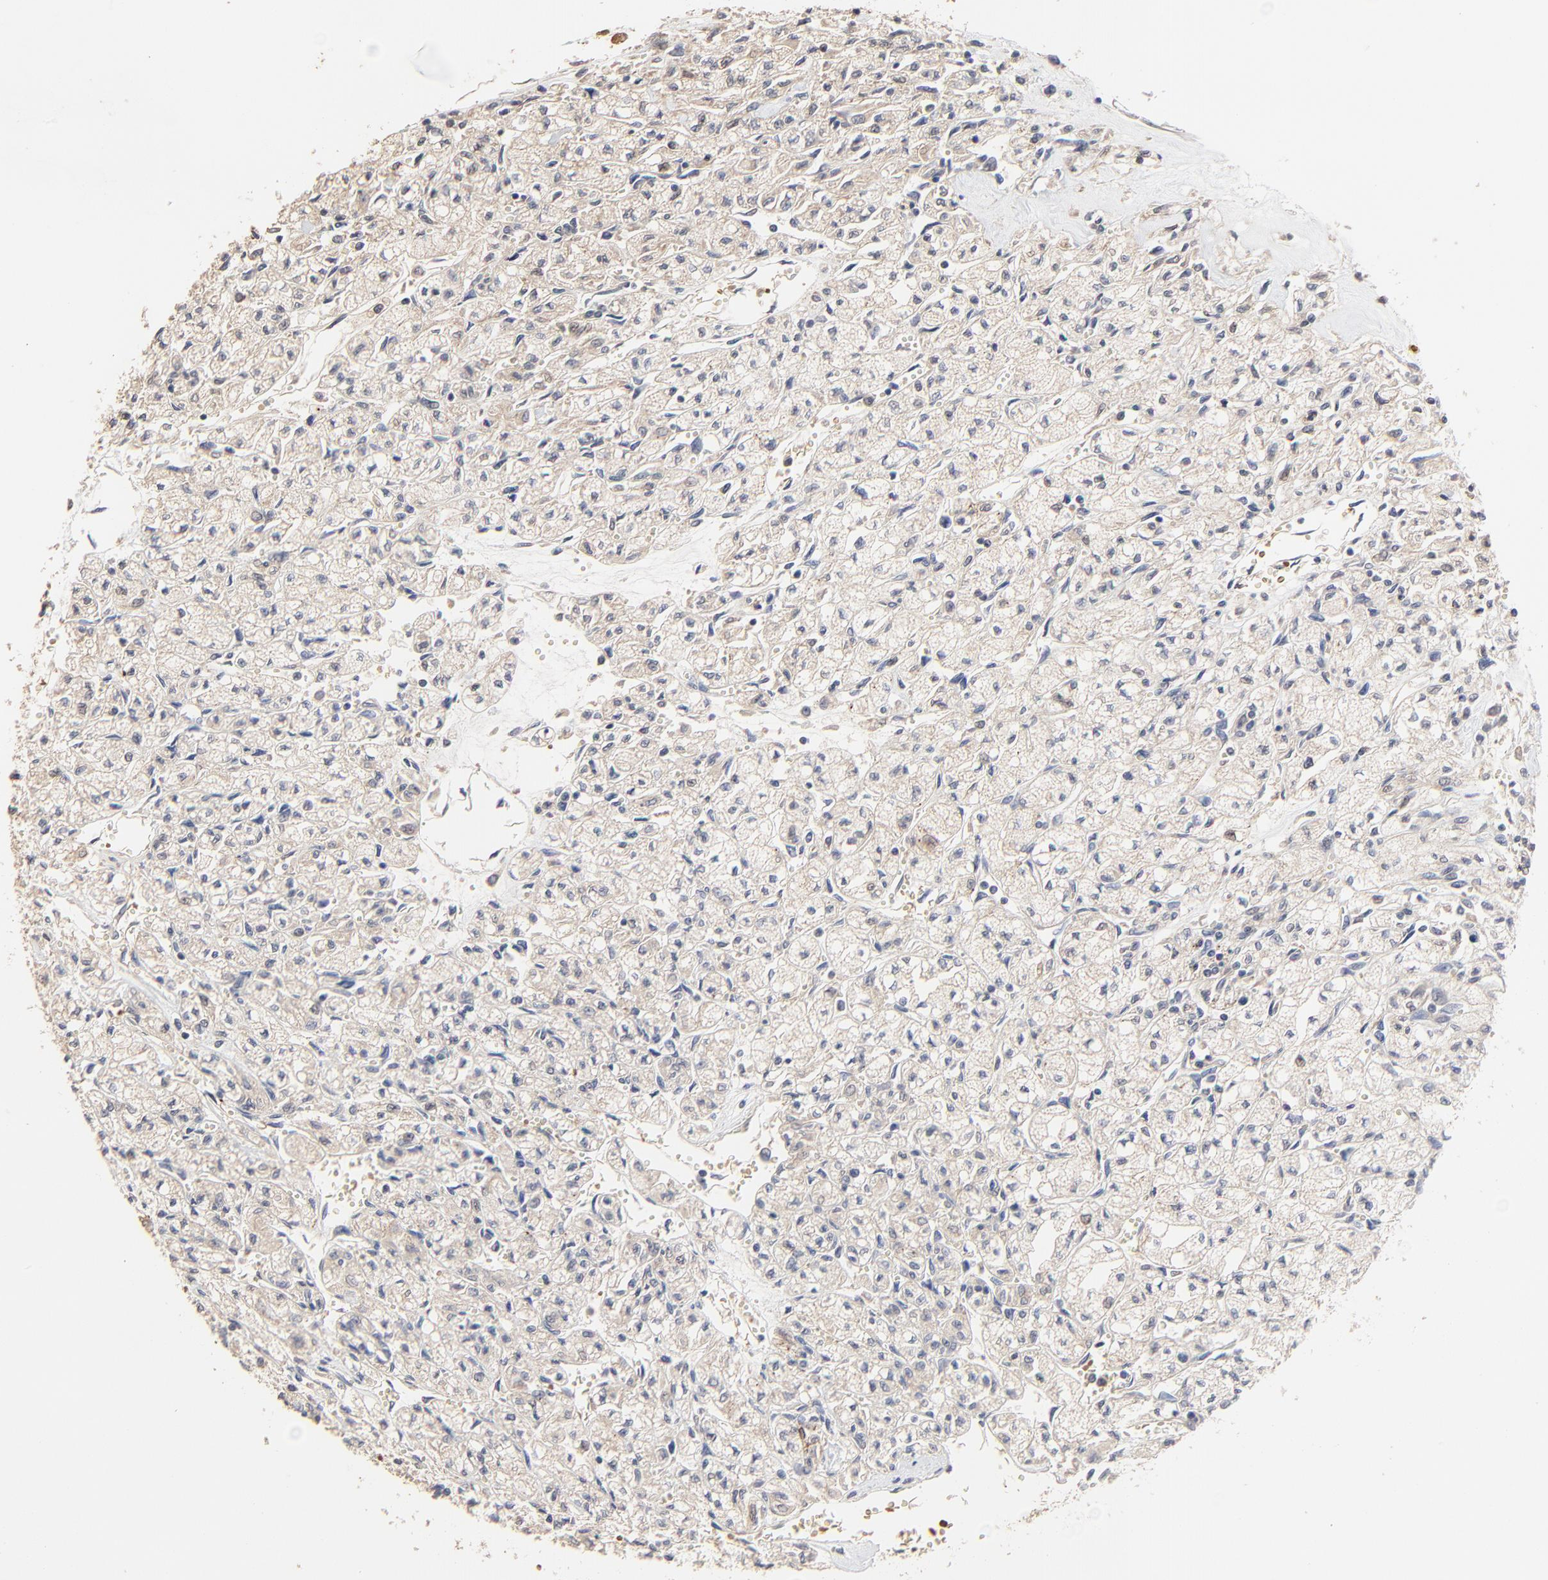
{"staining": {"intensity": "moderate", "quantity": ">75%", "location": "cytoplasmic/membranous"}, "tissue": "renal cancer", "cell_type": "Tumor cells", "image_type": "cancer", "snomed": [{"axis": "morphology", "description": "Adenocarcinoma, NOS"}, {"axis": "topography", "description": "Kidney"}], "caption": "Immunohistochemistry (IHC) image of neoplastic tissue: renal adenocarcinoma stained using IHC reveals medium levels of moderate protein expression localized specifically in the cytoplasmic/membranous of tumor cells, appearing as a cytoplasmic/membranous brown color.", "gene": "FANCB", "patient": {"sex": "male", "age": 78}}